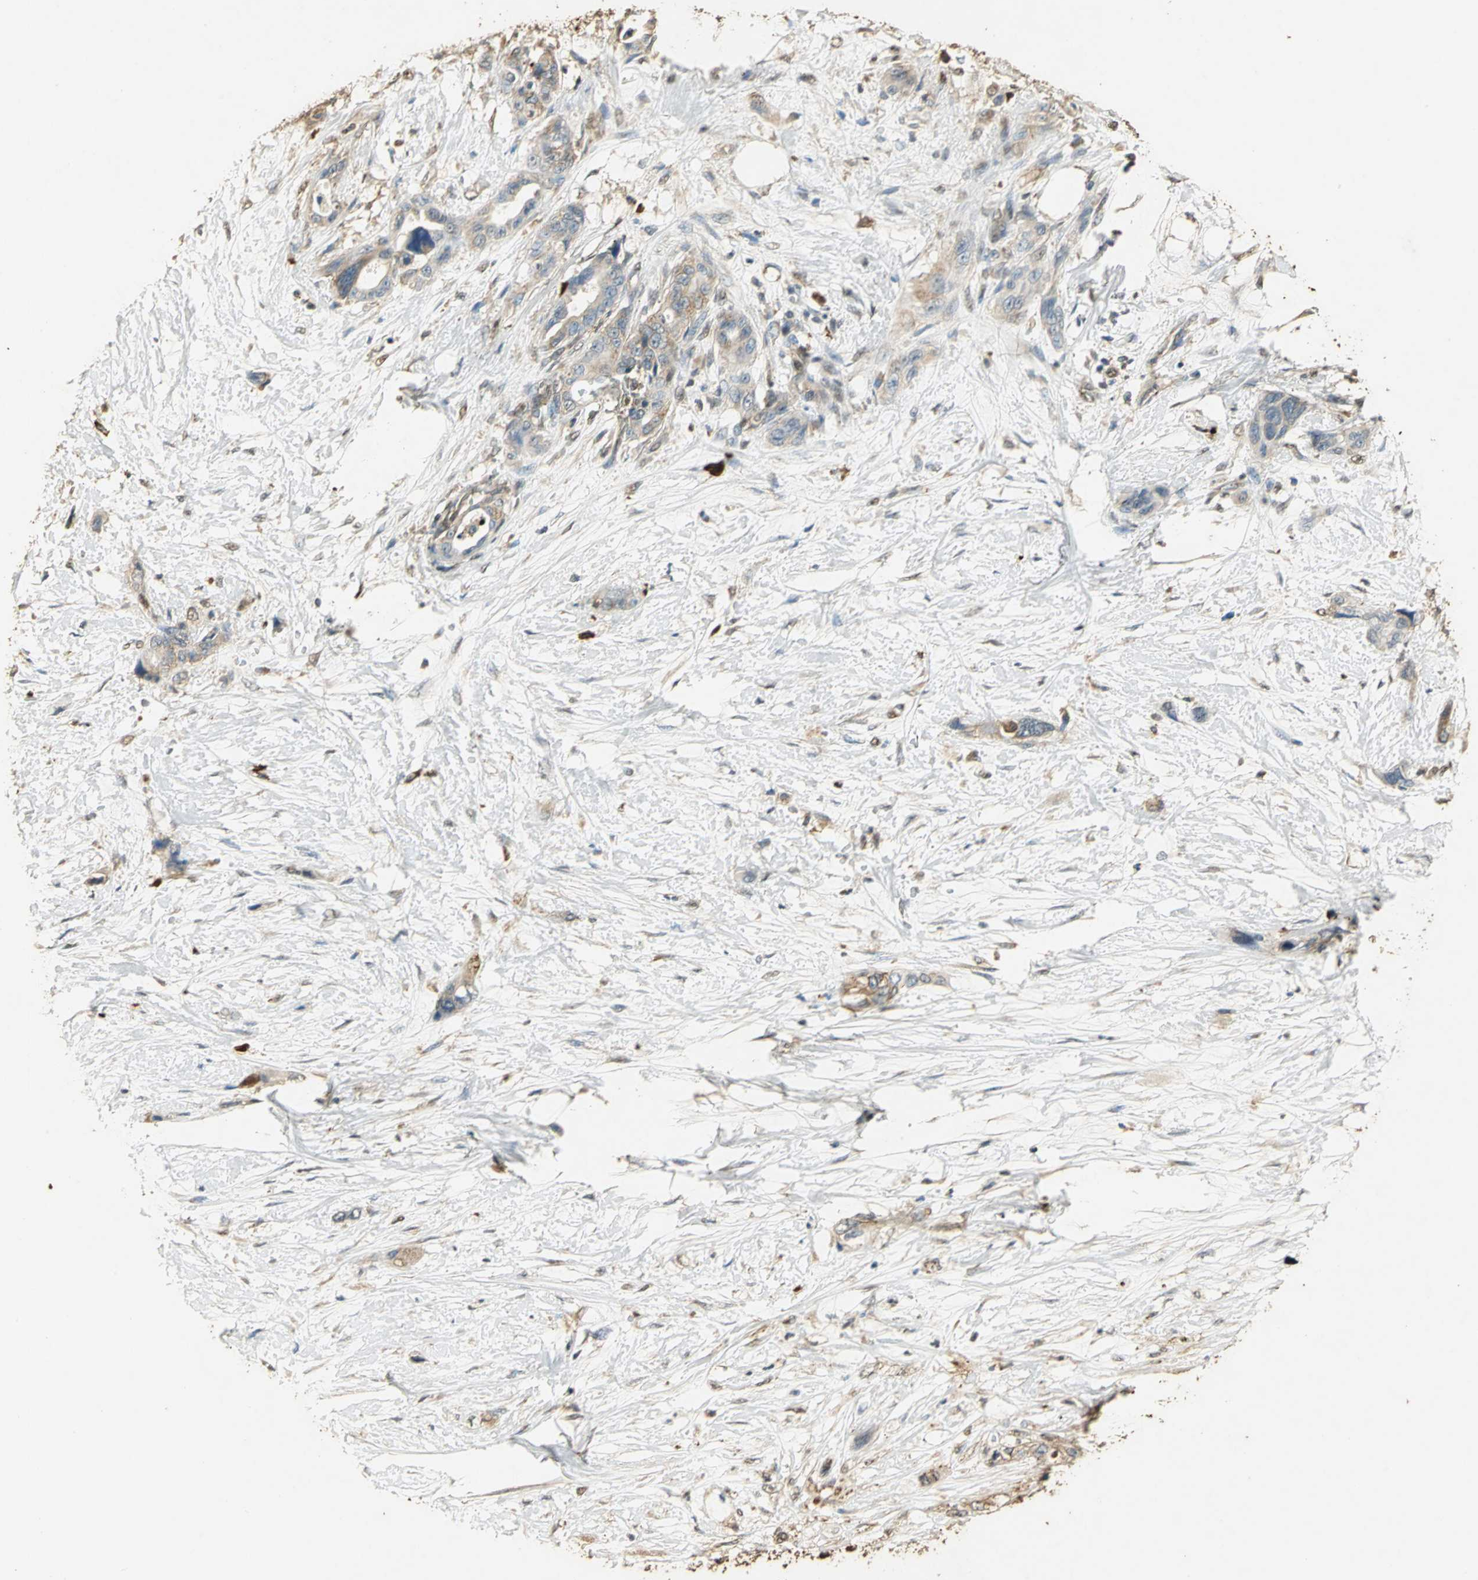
{"staining": {"intensity": "weak", "quantity": ">75%", "location": "cytoplasmic/membranous"}, "tissue": "pancreatic cancer", "cell_type": "Tumor cells", "image_type": "cancer", "snomed": [{"axis": "morphology", "description": "Adenocarcinoma, NOS"}, {"axis": "topography", "description": "Pancreas"}], "caption": "Protein analysis of pancreatic adenocarcinoma tissue reveals weak cytoplasmic/membranous expression in about >75% of tumor cells.", "gene": "GAPDH", "patient": {"sex": "male", "age": 46}}